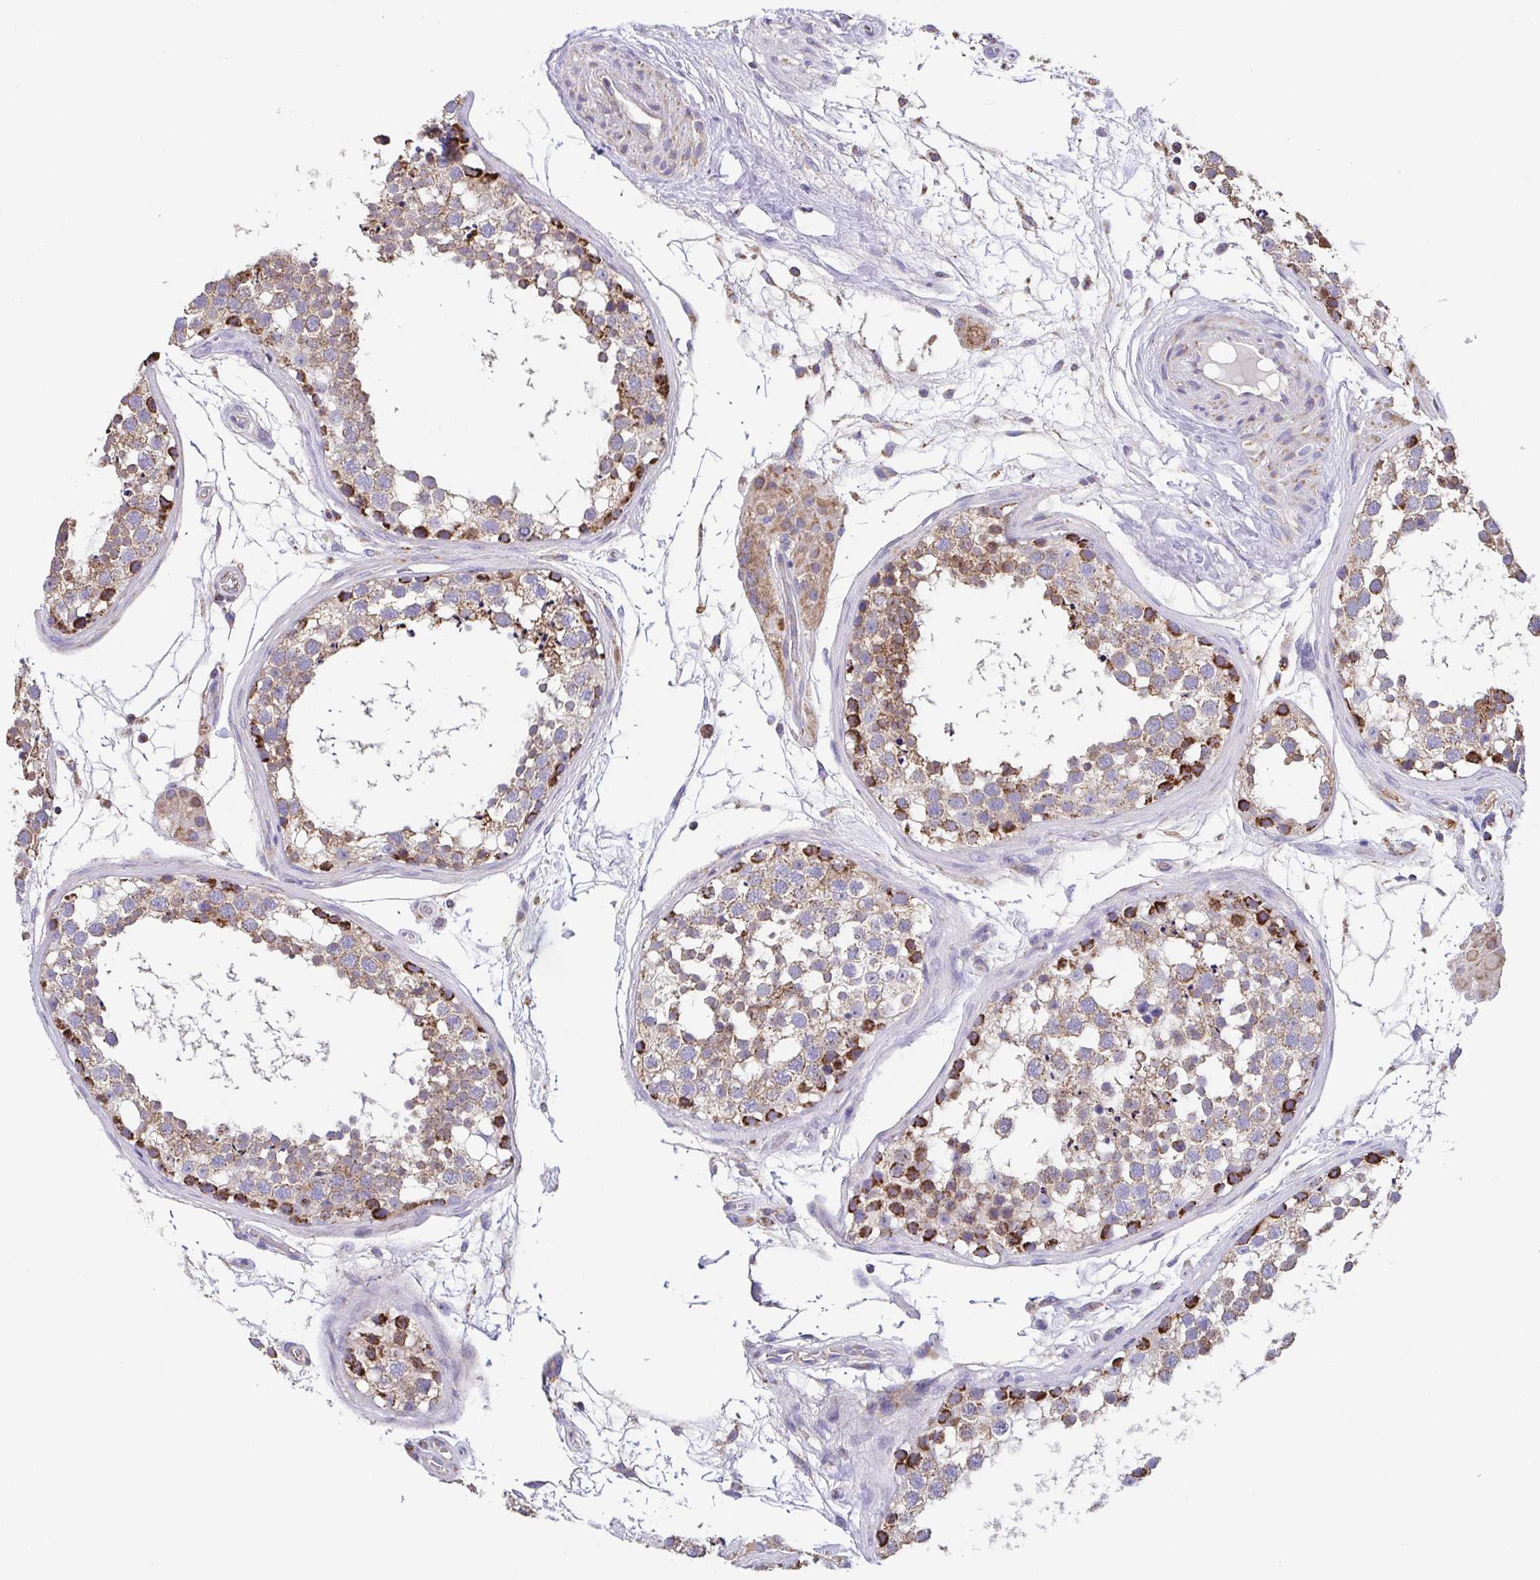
{"staining": {"intensity": "moderate", "quantity": "25%-75%", "location": "cytoplasmic/membranous"}, "tissue": "testis", "cell_type": "Cells in seminiferous ducts", "image_type": "normal", "snomed": [{"axis": "morphology", "description": "Normal tissue, NOS"}, {"axis": "morphology", "description": "Seminoma, NOS"}, {"axis": "topography", "description": "Testis"}], "caption": "Human testis stained with a brown dye demonstrates moderate cytoplasmic/membranous positive expression in approximately 25%-75% of cells in seminiferous ducts.", "gene": "GINM1", "patient": {"sex": "male", "age": 65}}